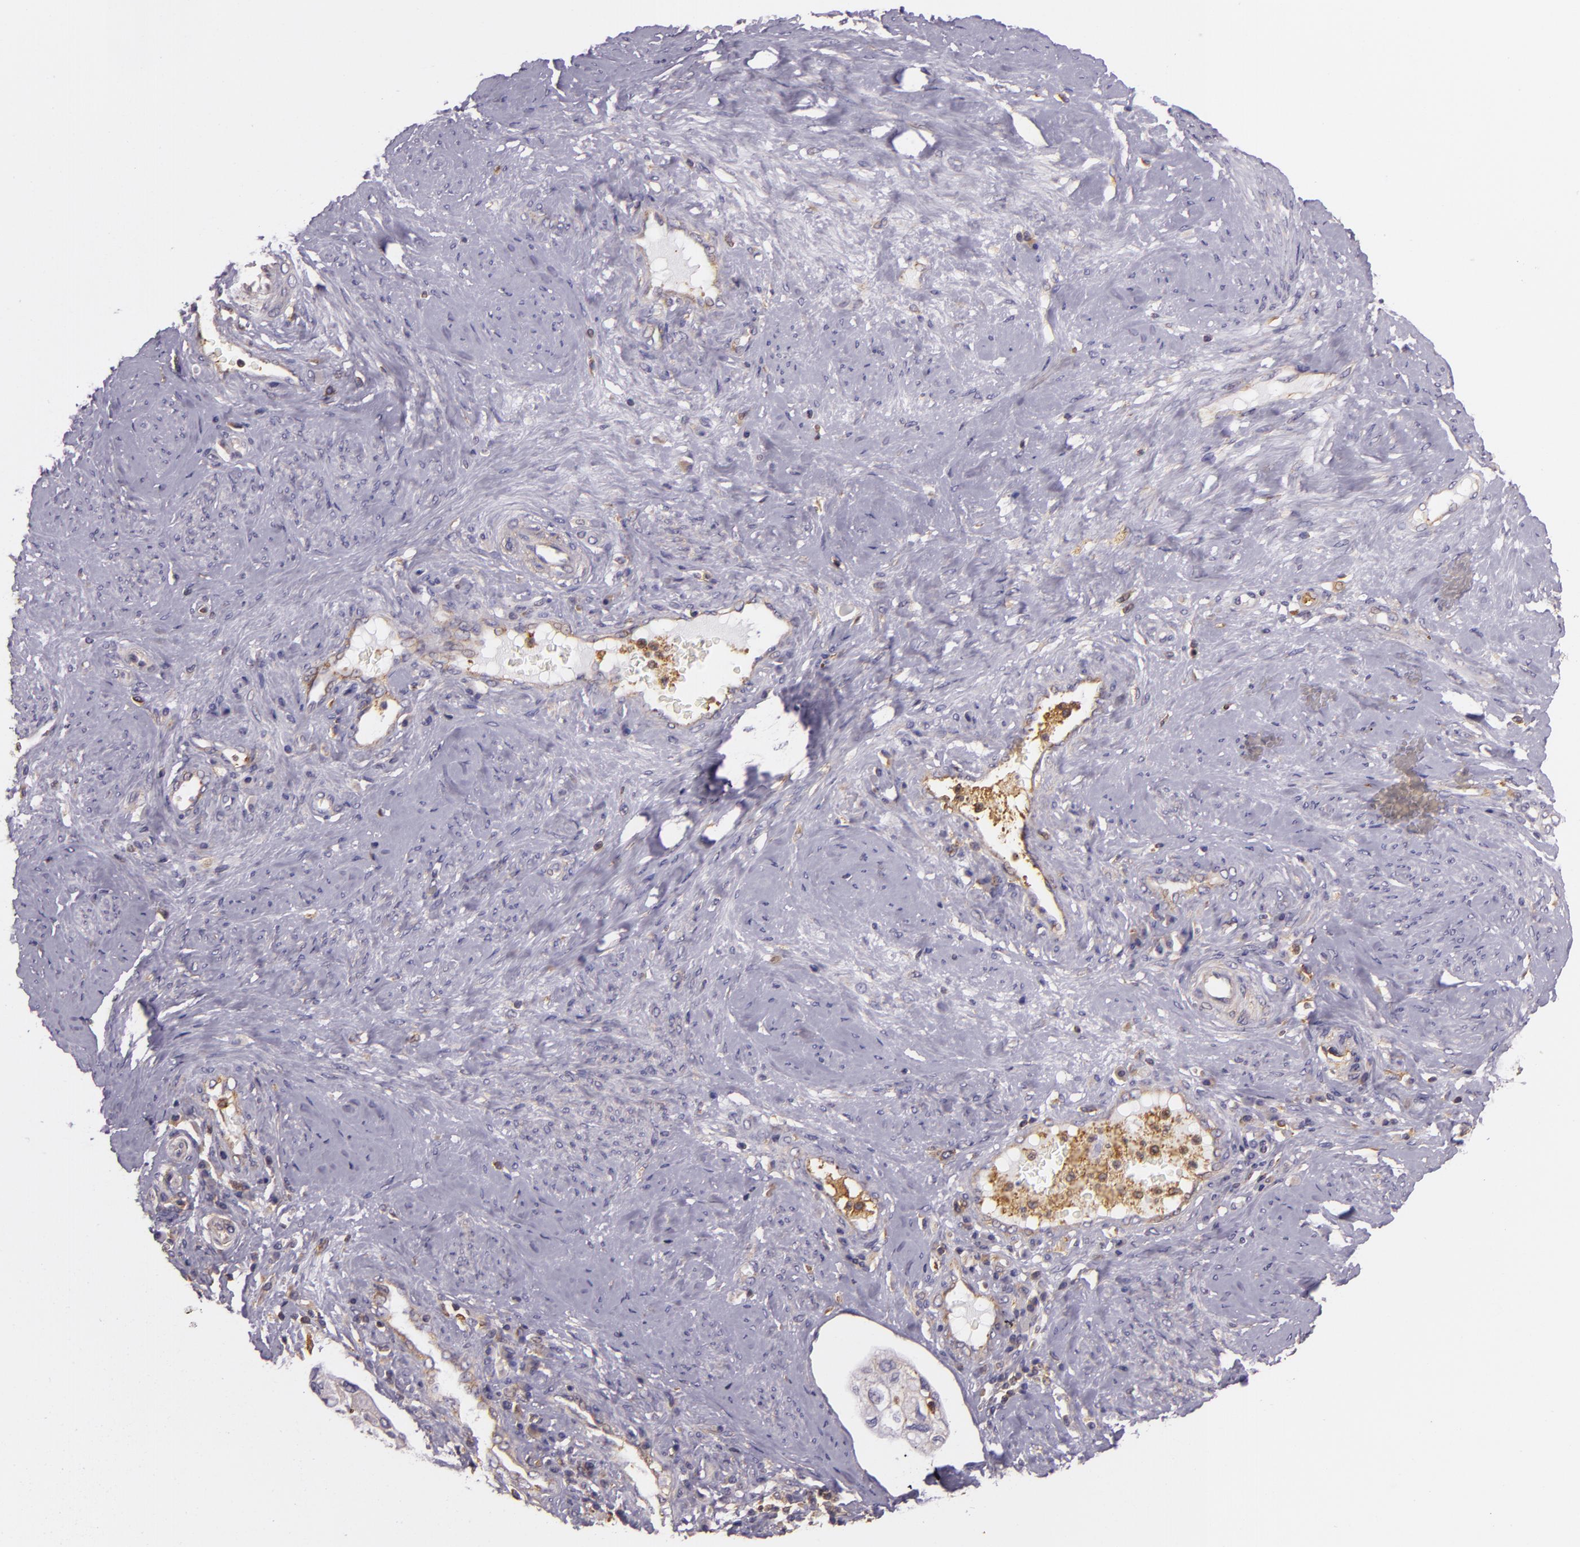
{"staining": {"intensity": "weak", "quantity": ">75%", "location": "cytoplasmic/membranous"}, "tissue": "cervical cancer", "cell_type": "Tumor cells", "image_type": "cancer", "snomed": [{"axis": "morphology", "description": "Squamous cell carcinoma, NOS"}, {"axis": "topography", "description": "Cervix"}], "caption": "Cervical squamous cell carcinoma stained with a protein marker demonstrates weak staining in tumor cells.", "gene": "TLN1", "patient": {"sex": "female", "age": 41}}